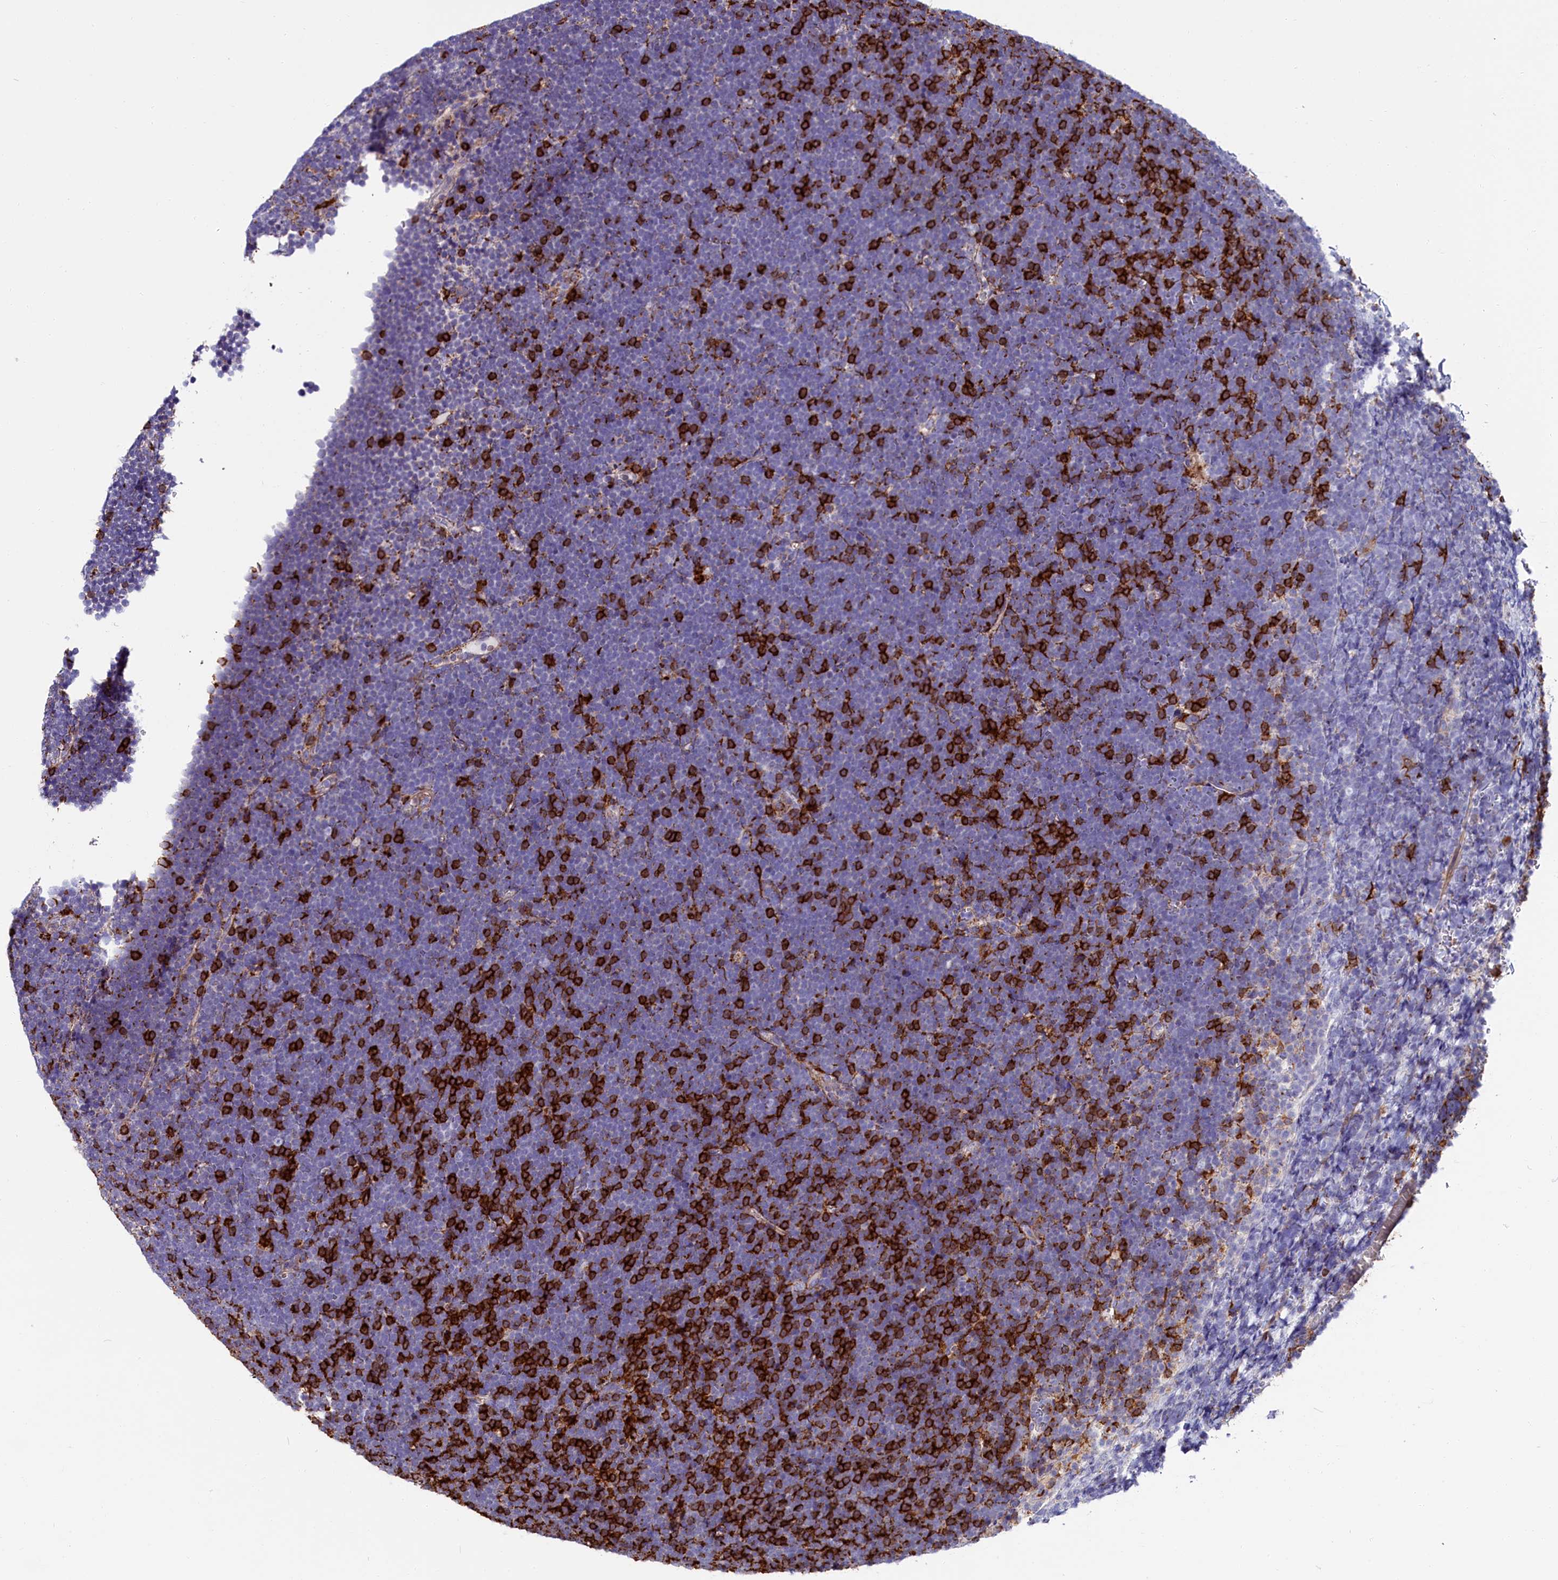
{"staining": {"intensity": "negative", "quantity": "none", "location": "none"}, "tissue": "lymphoma", "cell_type": "Tumor cells", "image_type": "cancer", "snomed": [{"axis": "morphology", "description": "Malignant lymphoma, non-Hodgkin's type, High grade"}, {"axis": "topography", "description": "Lymph node"}], "caption": "DAB (3,3'-diaminobenzidine) immunohistochemical staining of malignant lymphoma, non-Hodgkin's type (high-grade) reveals no significant staining in tumor cells. The staining is performed using DAB brown chromogen with nuclei counter-stained in using hematoxylin.", "gene": "IL20RA", "patient": {"sex": "male", "age": 13}}